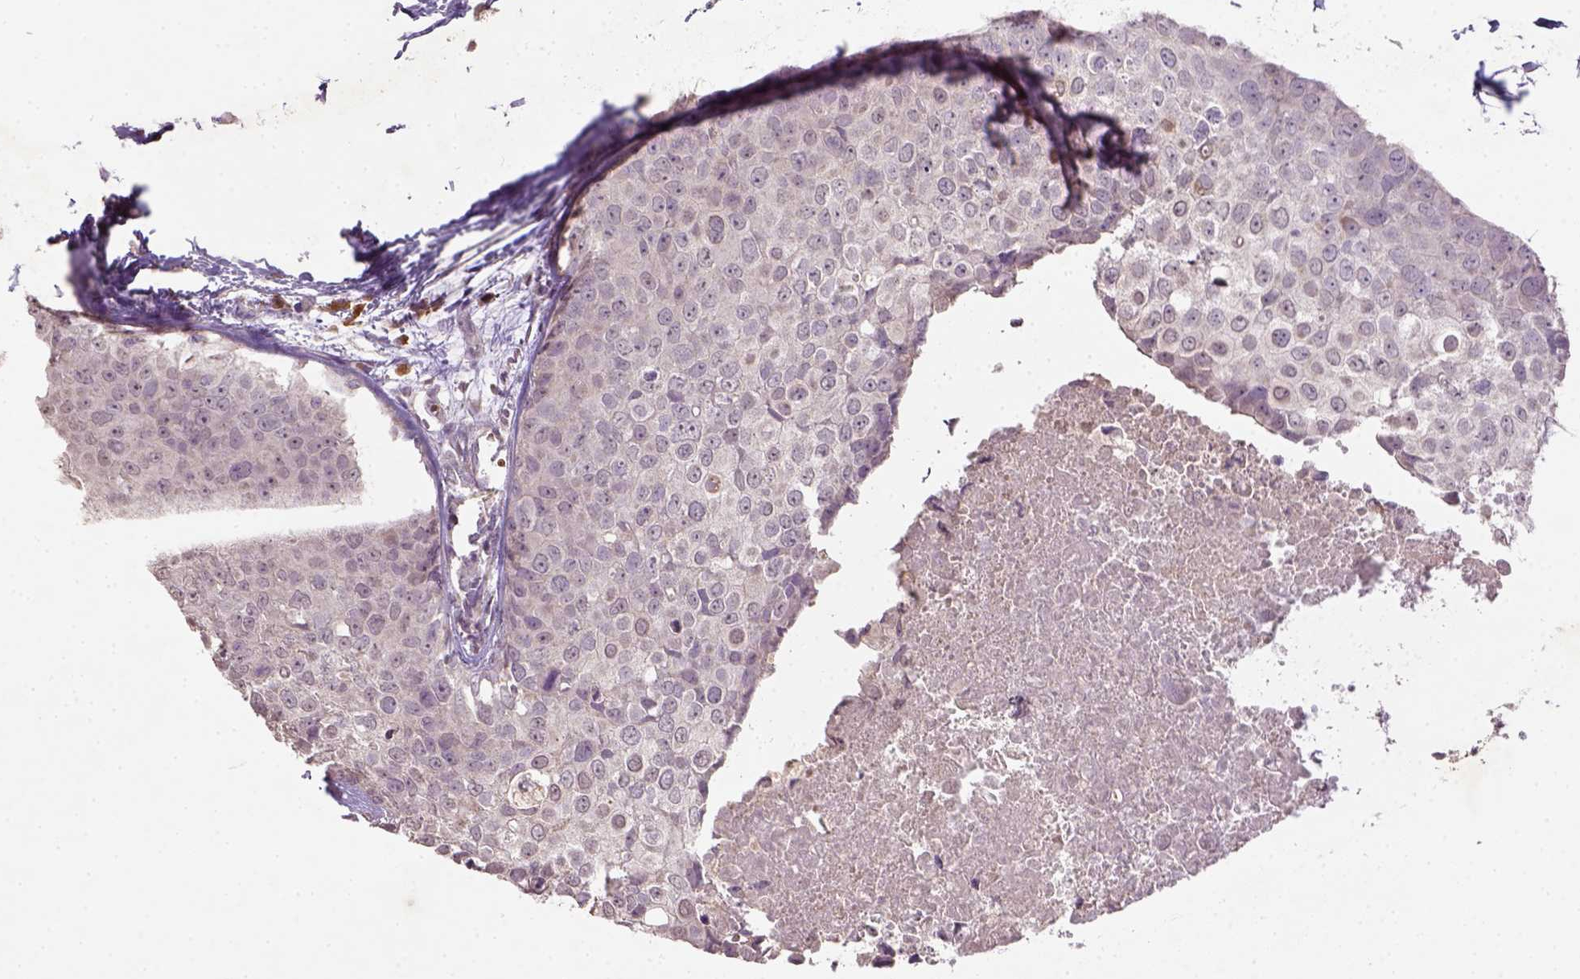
{"staining": {"intensity": "weak", "quantity": "<25%", "location": "nuclear"}, "tissue": "breast cancer", "cell_type": "Tumor cells", "image_type": "cancer", "snomed": [{"axis": "morphology", "description": "Duct carcinoma"}, {"axis": "topography", "description": "Breast"}], "caption": "Micrograph shows no protein staining in tumor cells of breast invasive ductal carcinoma tissue.", "gene": "NUDT3", "patient": {"sex": "female", "age": 38}}